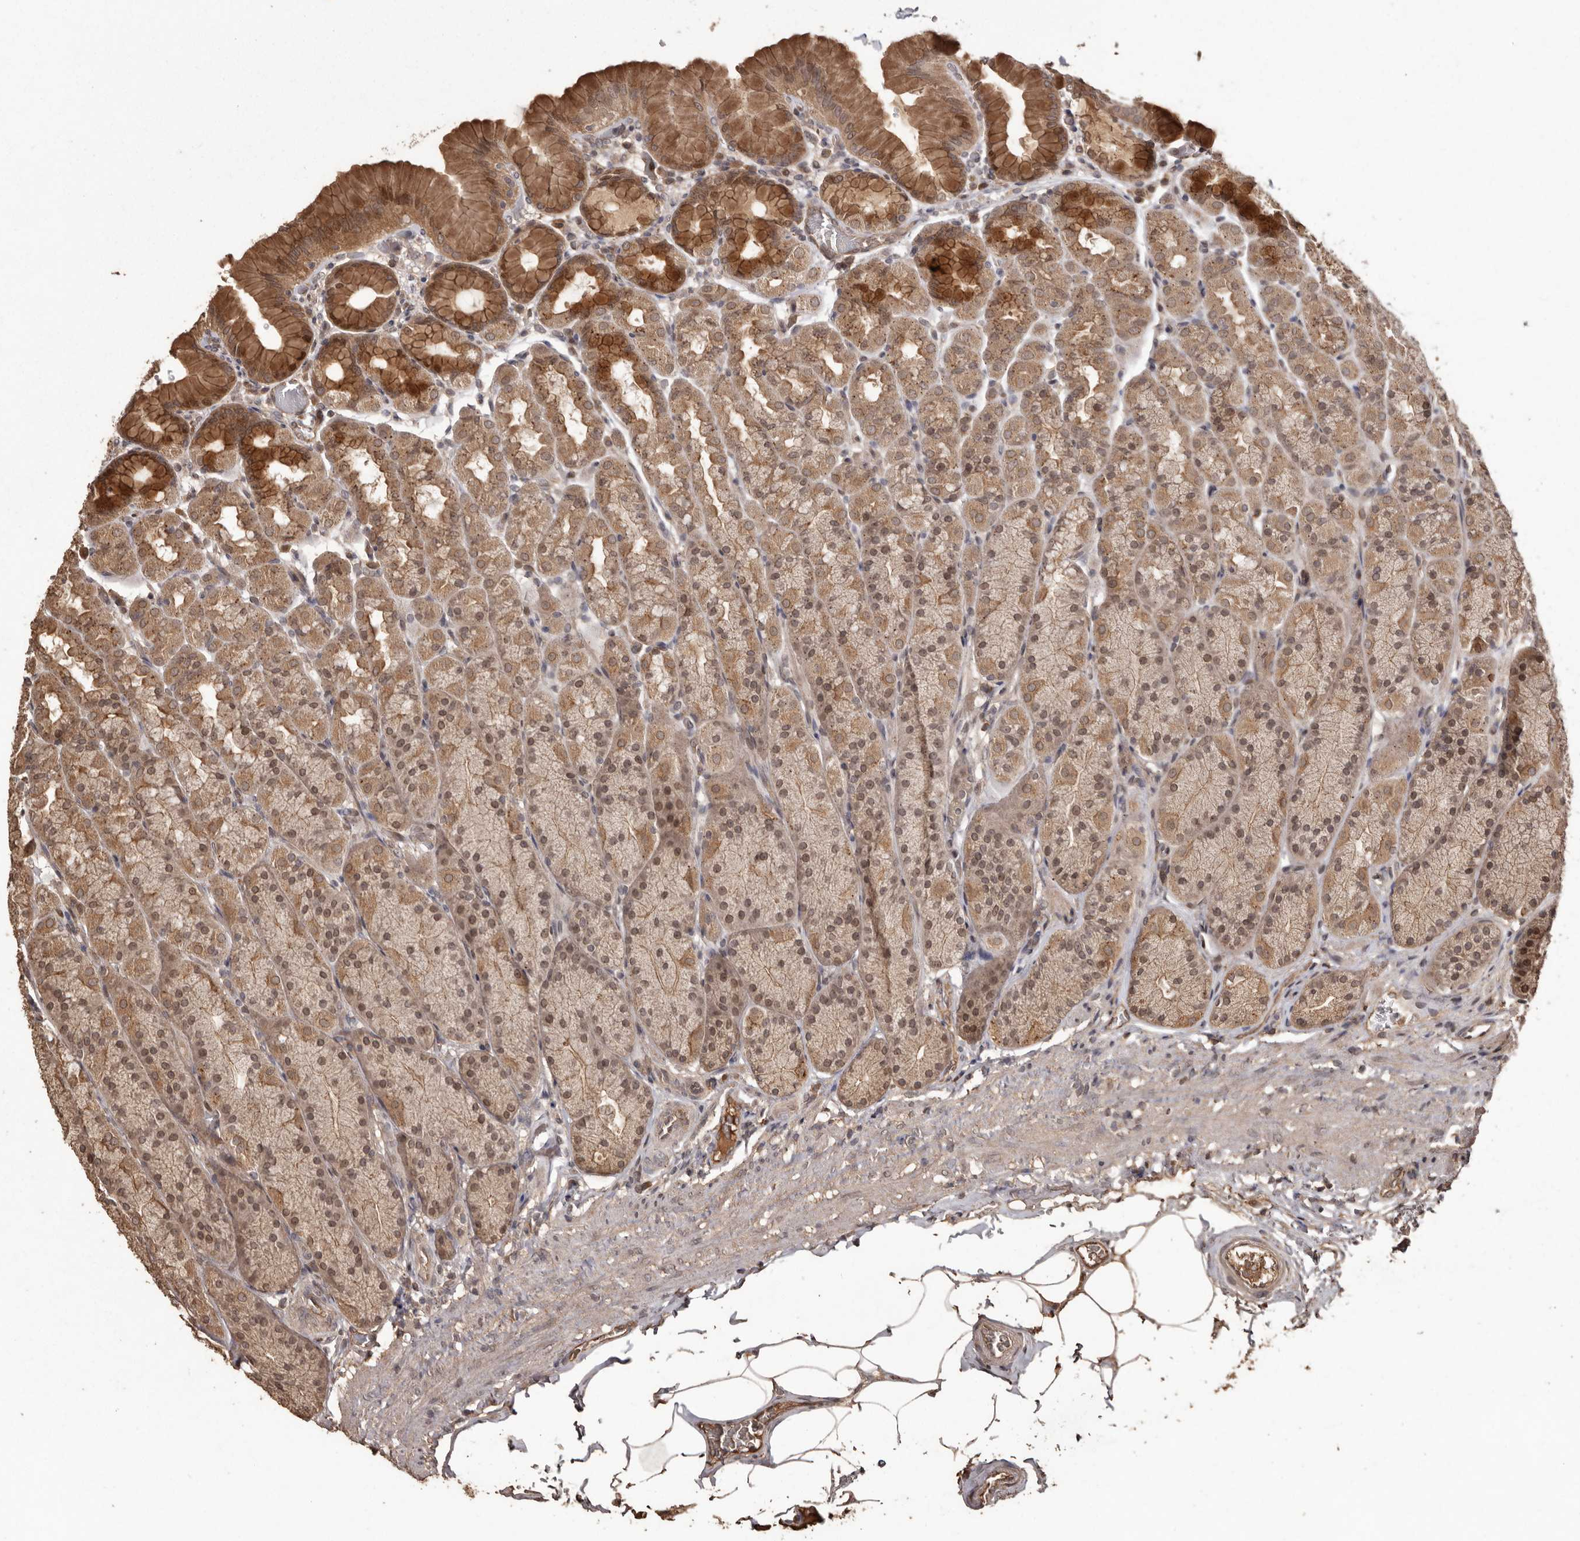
{"staining": {"intensity": "moderate", "quantity": ">75%", "location": "cytoplasmic/membranous,nuclear"}, "tissue": "stomach", "cell_type": "Glandular cells", "image_type": "normal", "snomed": [{"axis": "morphology", "description": "Normal tissue, NOS"}, {"axis": "topography", "description": "Stomach"}], "caption": "Immunohistochemical staining of unremarkable human stomach displays moderate cytoplasmic/membranous,nuclear protein positivity in approximately >75% of glandular cells.", "gene": "NUP43", "patient": {"sex": "male", "age": 42}}